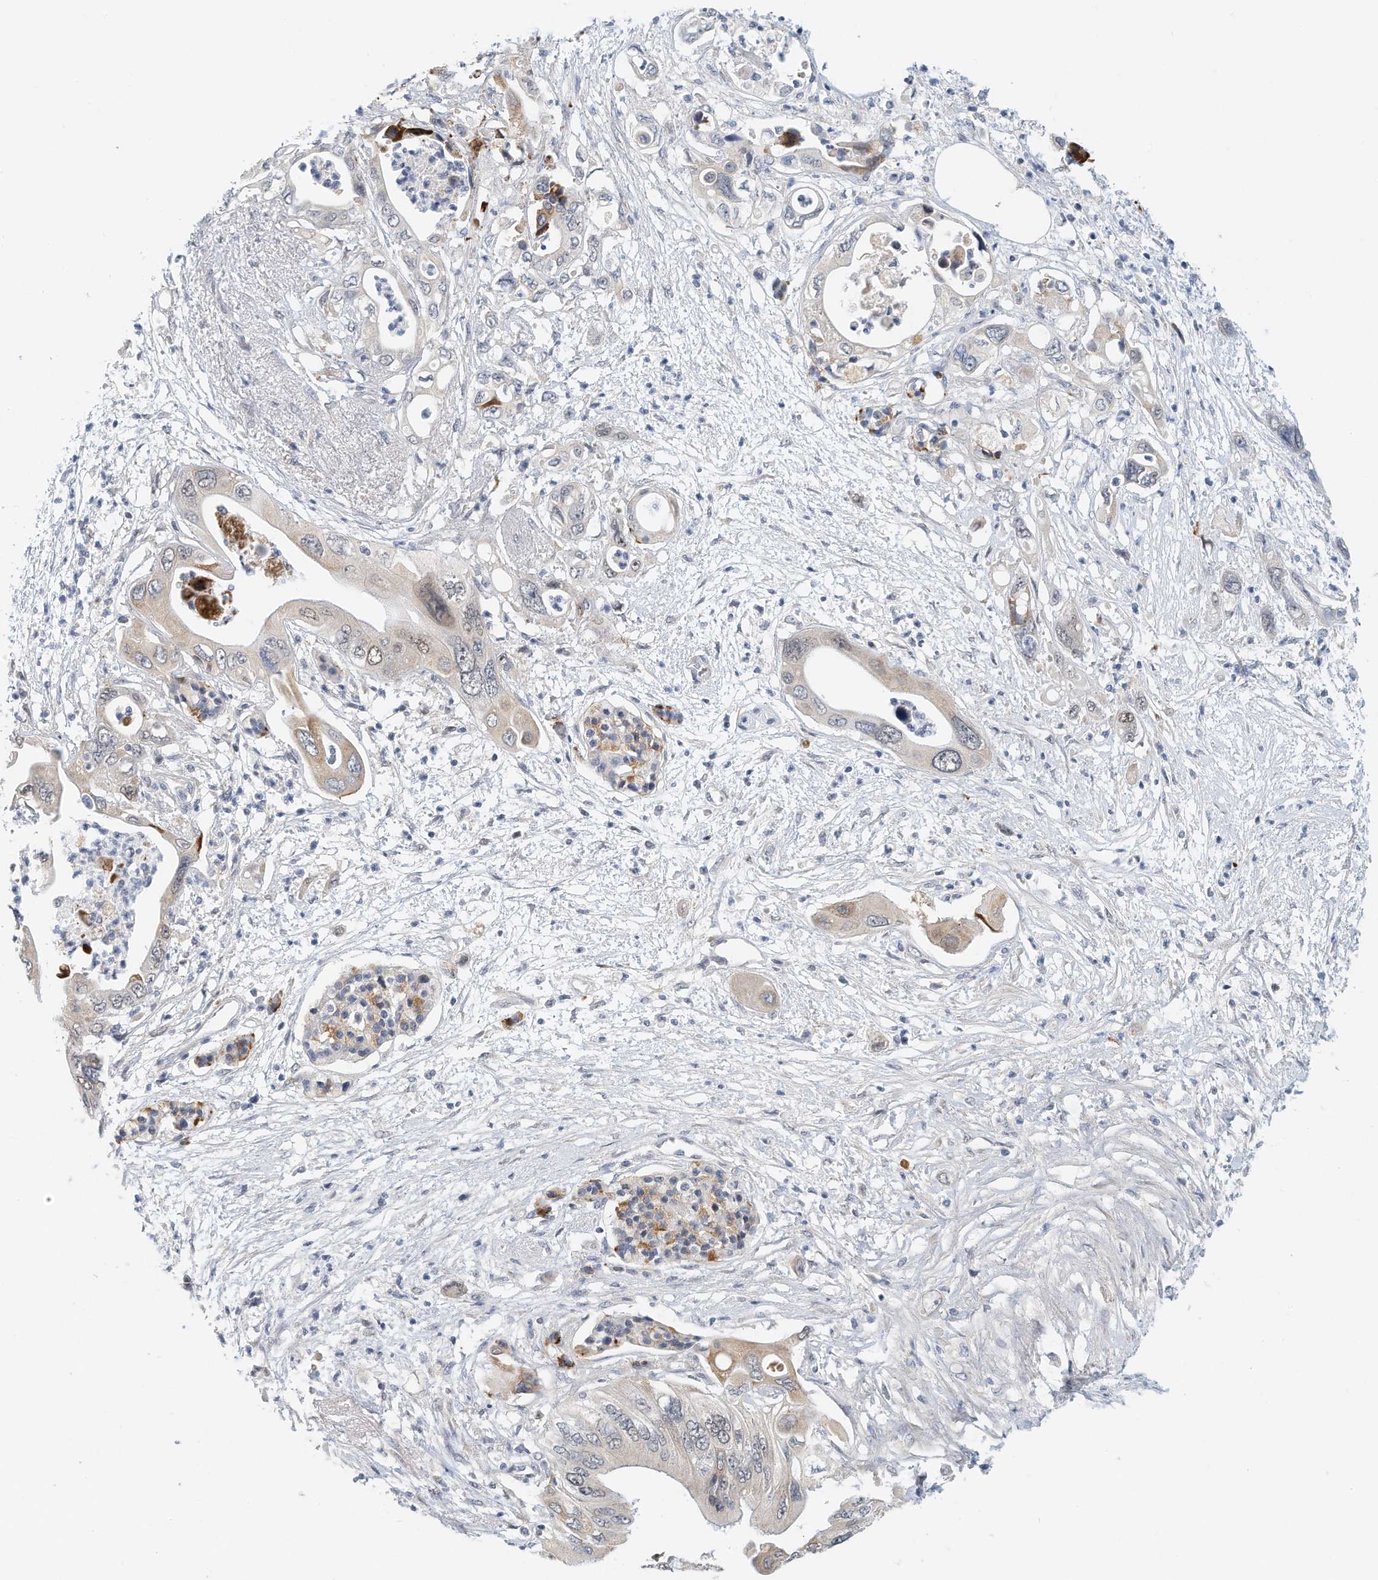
{"staining": {"intensity": "moderate", "quantity": "<25%", "location": "cytoplasmic/membranous"}, "tissue": "pancreatic cancer", "cell_type": "Tumor cells", "image_type": "cancer", "snomed": [{"axis": "morphology", "description": "Adenocarcinoma, NOS"}, {"axis": "topography", "description": "Pancreas"}], "caption": "Adenocarcinoma (pancreatic) stained with IHC reveals moderate cytoplasmic/membranous expression in approximately <25% of tumor cells.", "gene": "ARHGAP28", "patient": {"sex": "male", "age": 66}}